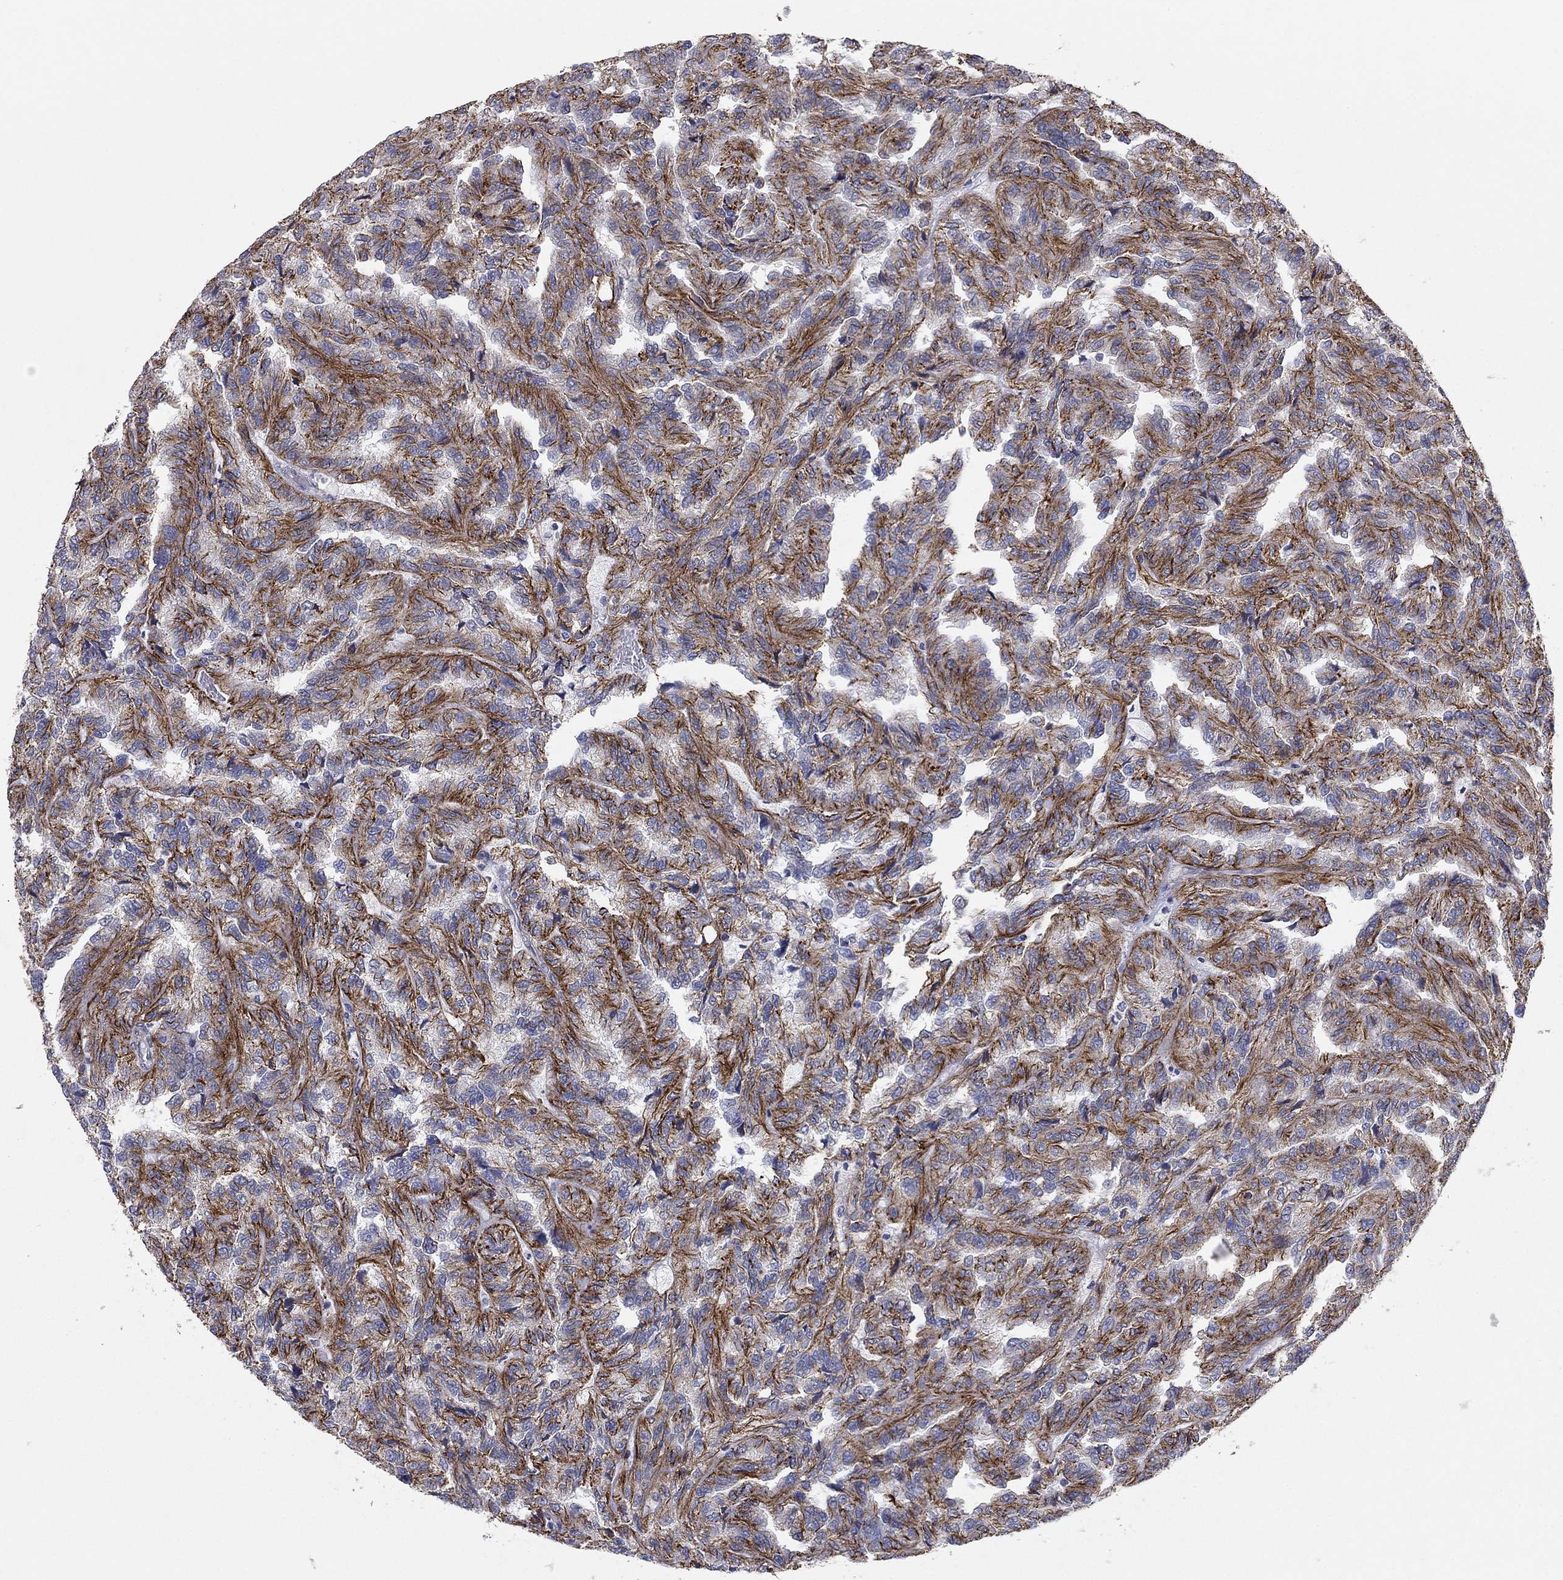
{"staining": {"intensity": "strong", "quantity": ">75%", "location": "cytoplasmic/membranous"}, "tissue": "renal cancer", "cell_type": "Tumor cells", "image_type": "cancer", "snomed": [{"axis": "morphology", "description": "Adenocarcinoma, NOS"}, {"axis": "topography", "description": "Kidney"}], "caption": "Immunohistochemical staining of renal adenocarcinoma reveals high levels of strong cytoplasmic/membranous expression in about >75% of tumor cells. (DAB IHC with brightfield microscopy, high magnification).", "gene": "SEPTIN3", "patient": {"sex": "male", "age": 79}}